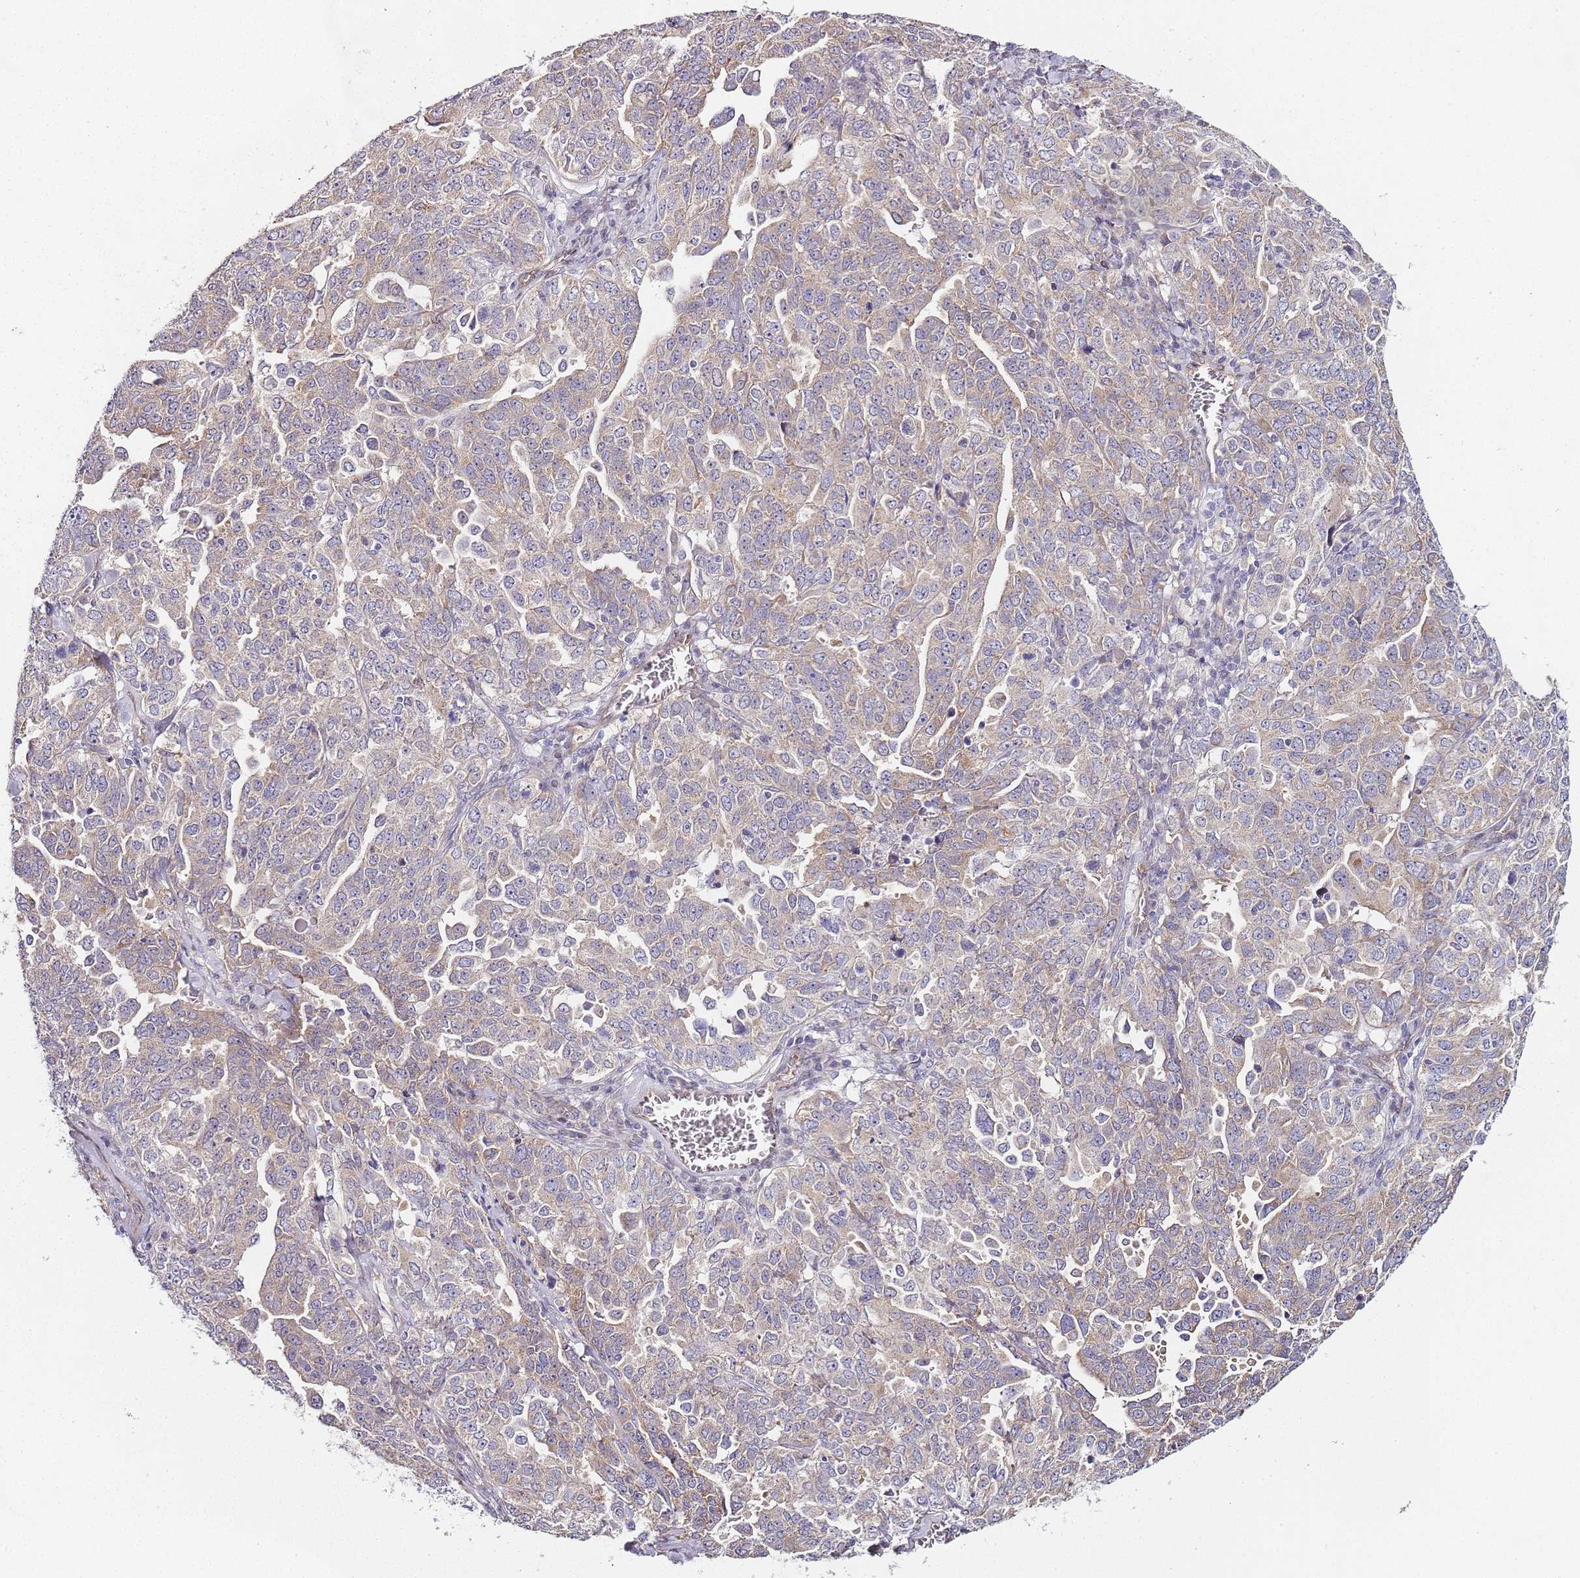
{"staining": {"intensity": "weak", "quantity": "25%-75%", "location": "cytoplasmic/membranous"}, "tissue": "ovarian cancer", "cell_type": "Tumor cells", "image_type": "cancer", "snomed": [{"axis": "morphology", "description": "Carcinoma, endometroid"}, {"axis": "topography", "description": "Ovary"}], "caption": "Endometroid carcinoma (ovarian) stained with immunohistochemistry (IHC) displays weak cytoplasmic/membranous expression in approximately 25%-75% of tumor cells.", "gene": "TBC1D9", "patient": {"sex": "female", "age": 62}}